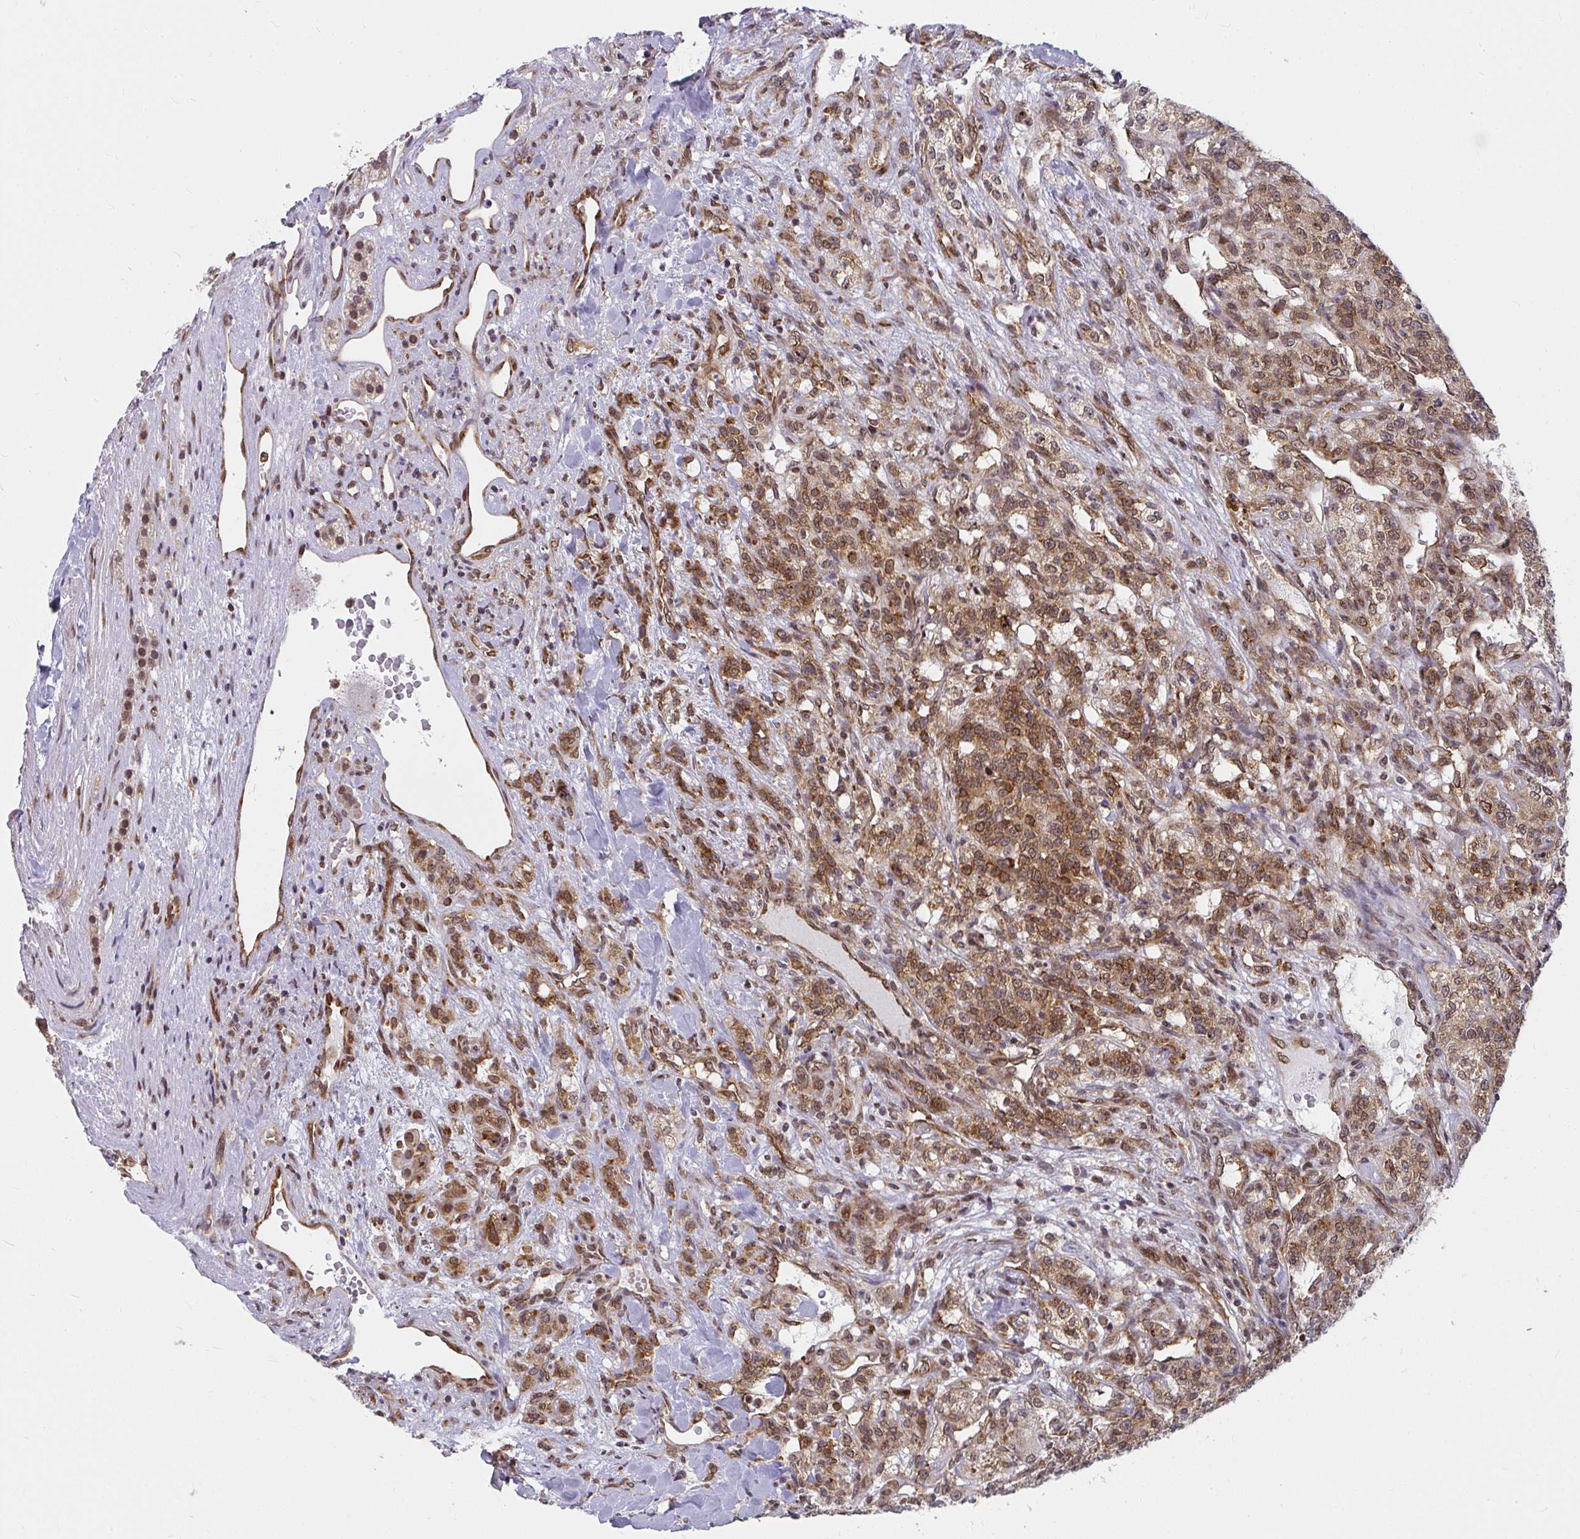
{"staining": {"intensity": "moderate", "quantity": ">75%", "location": "cytoplasmic/membranous,nuclear"}, "tissue": "renal cancer", "cell_type": "Tumor cells", "image_type": "cancer", "snomed": [{"axis": "morphology", "description": "Adenocarcinoma, NOS"}, {"axis": "topography", "description": "Kidney"}], "caption": "Tumor cells exhibit medium levels of moderate cytoplasmic/membranous and nuclear staining in about >75% of cells in human renal adenocarcinoma.", "gene": "SYNCRIP", "patient": {"sex": "female", "age": 63}}